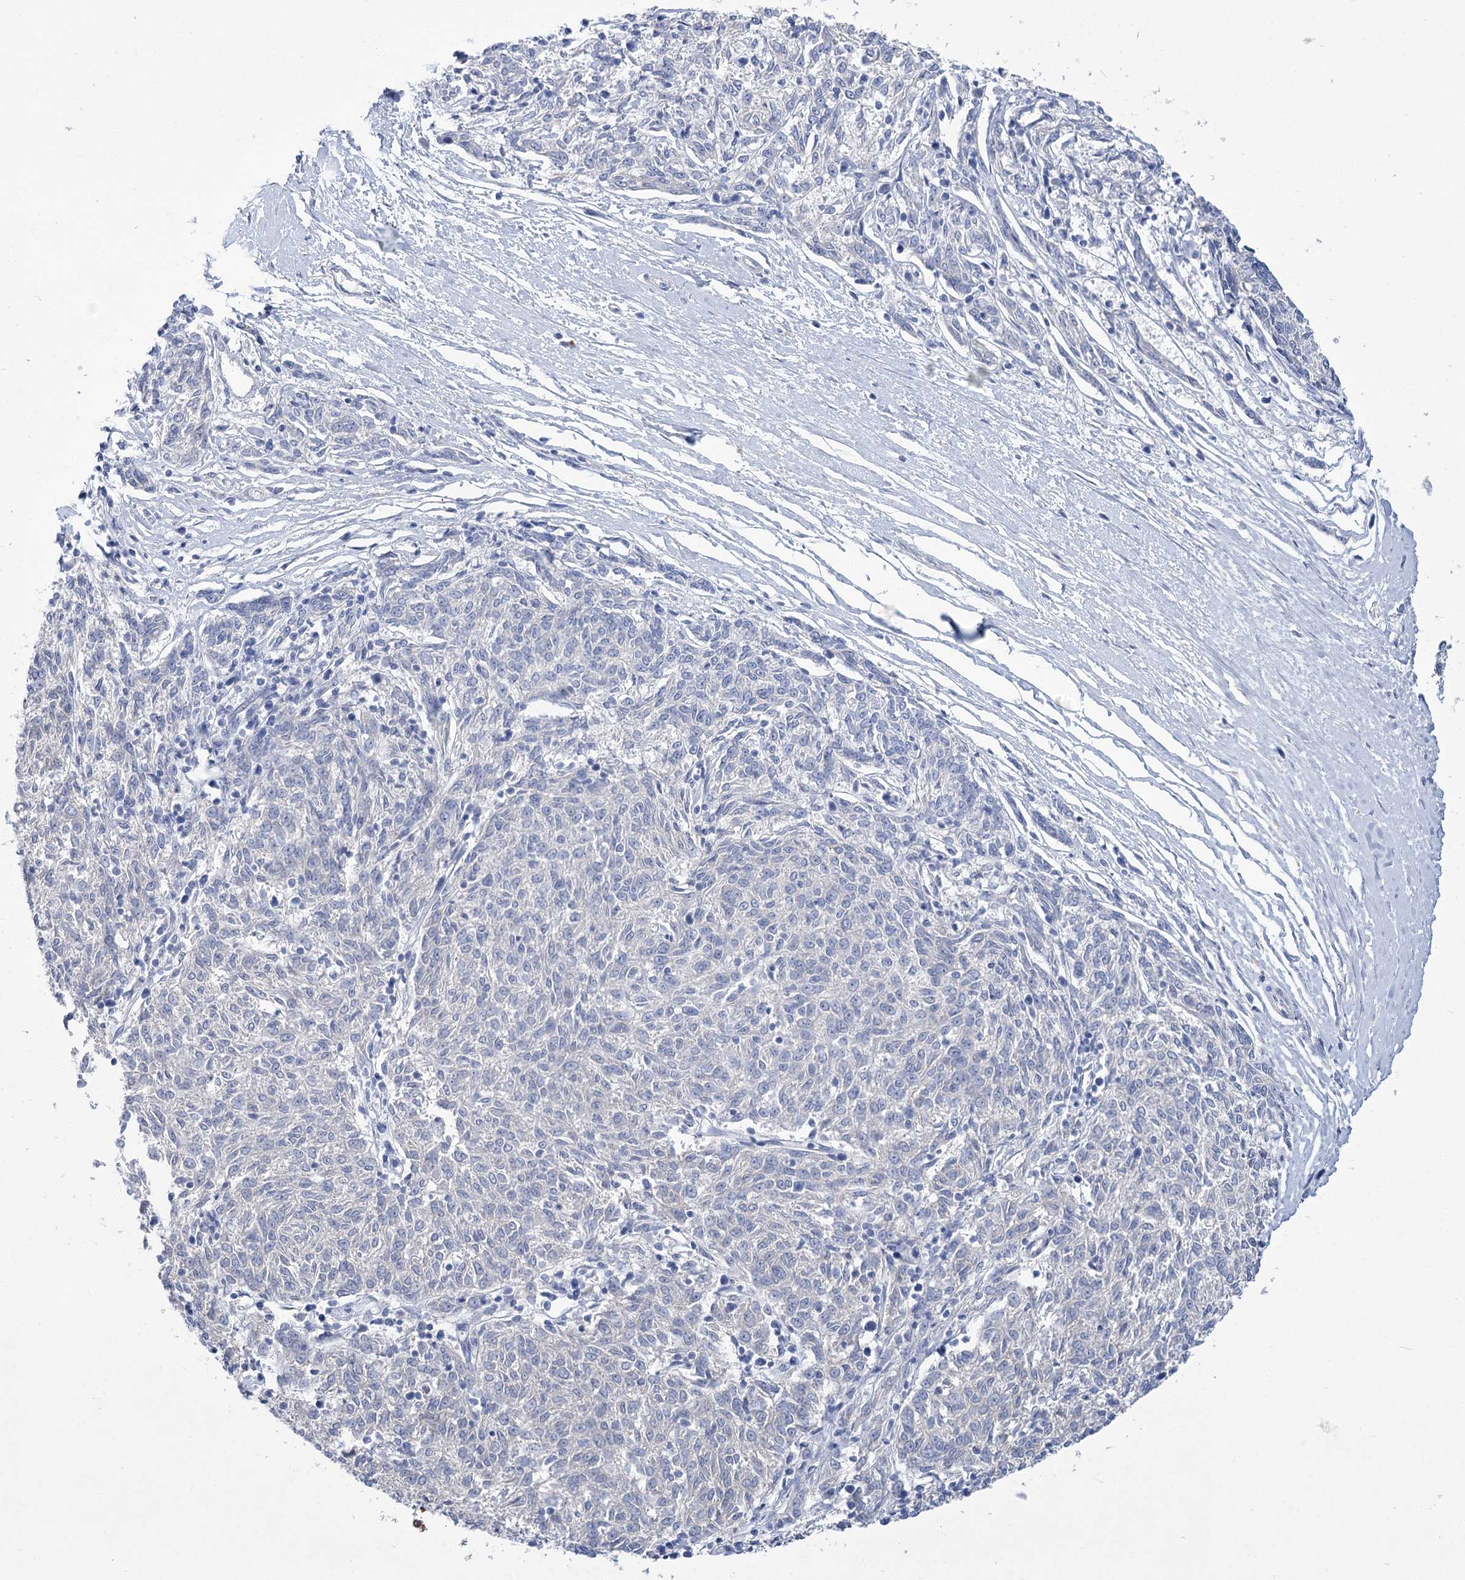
{"staining": {"intensity": "negative", "quantity": "none", "location": "none"}, "tissue": "melanoma", "cell_type": "Tumor cells", "image_type": "cancer", "snomed": [{"axis": "morphology", "description": "Malignant melanoma, NOS"}, {"axis": "topography", "description": "Skin"}], "caption": "Immunohistochemistry (IHC) of melanoma displays no expression in tumor cells.", "gene": "SLC9A3", "patient": {"sex": "female", "age": 72}}